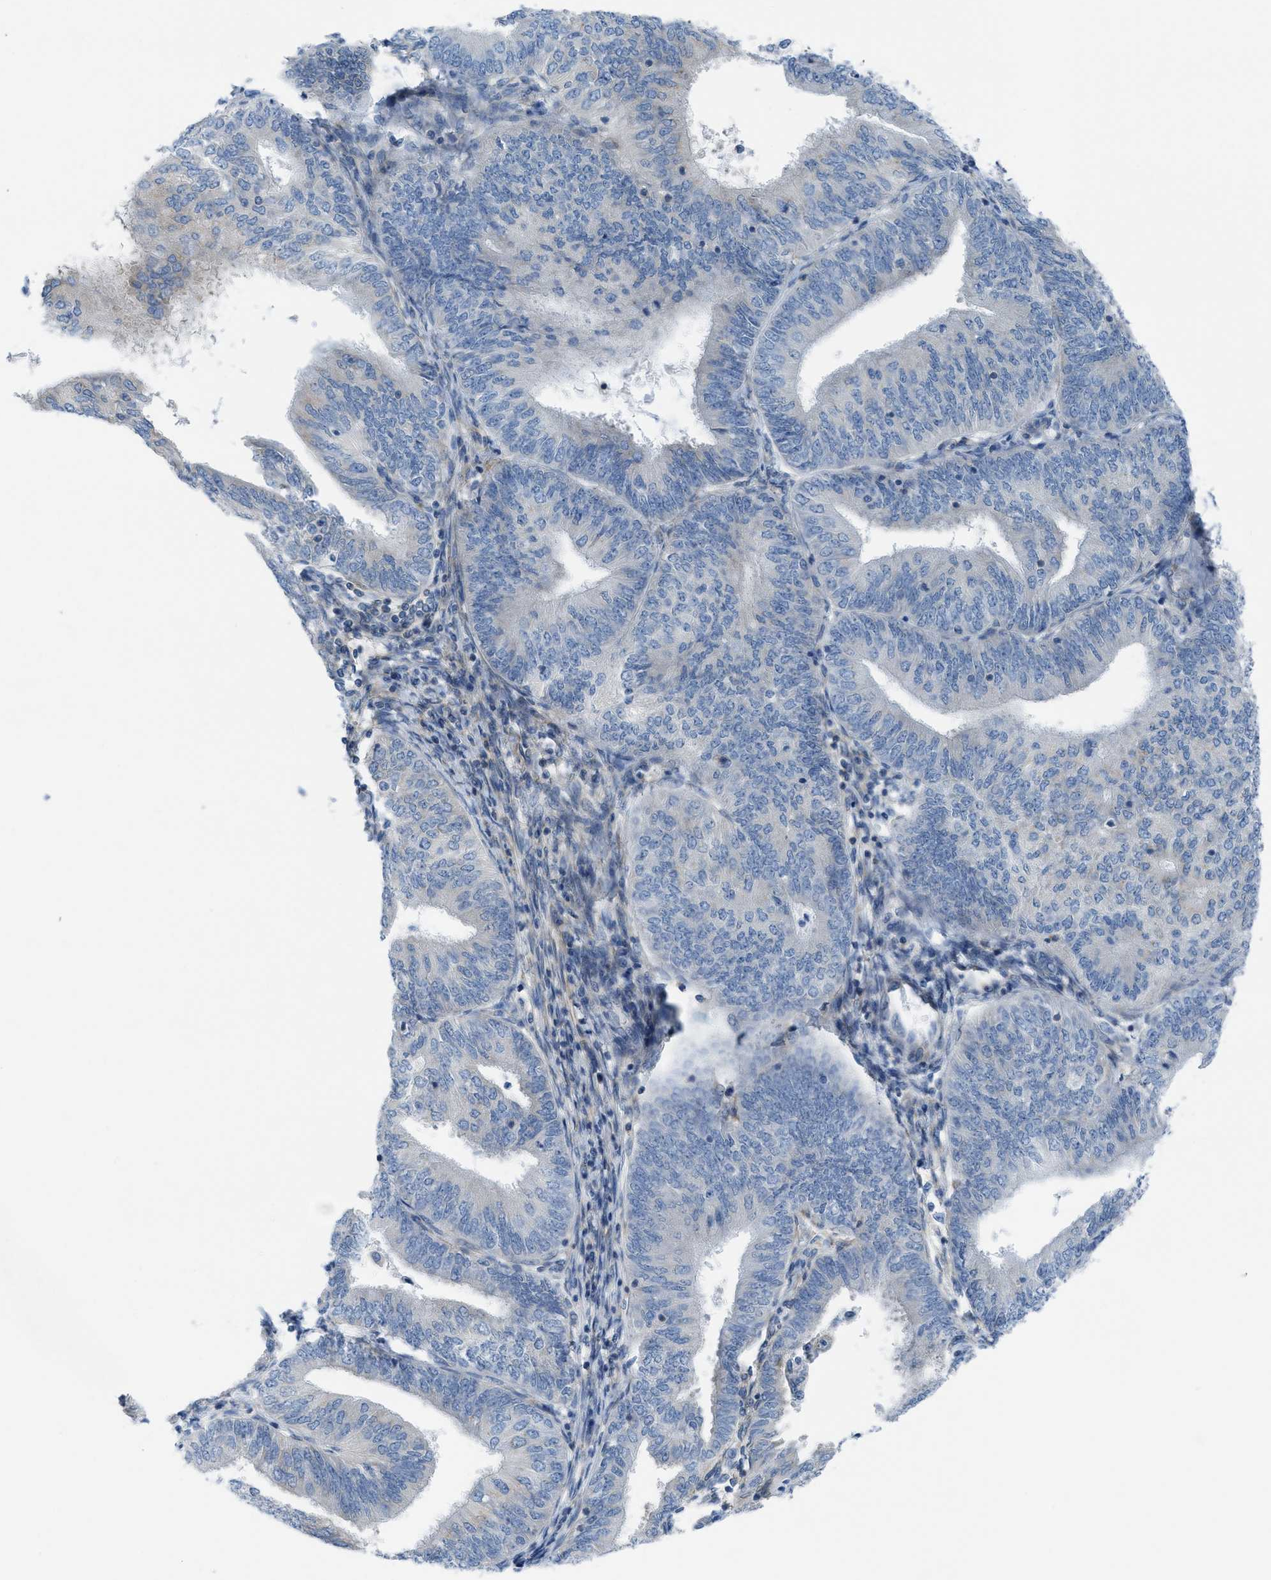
{"staining": {"intensity": "negative", "quantity": "none", "location": "none"}, "tissue": "endometrial cancer", "cell_type": "Tumor cells", "image_type": "cancer", "snomed": [{"axis": "morphology", "description": "Adenocarcinoma, NOS"}, {"axis": "topography", "description": "Endometrium"}], "caption": "Immunohistochemical staining of human adenocarcinoma (endometrial) displays no significant staining in tumor cells.", "gene": "ASGR1", "patient": {"sex": "female", "age": 58}}